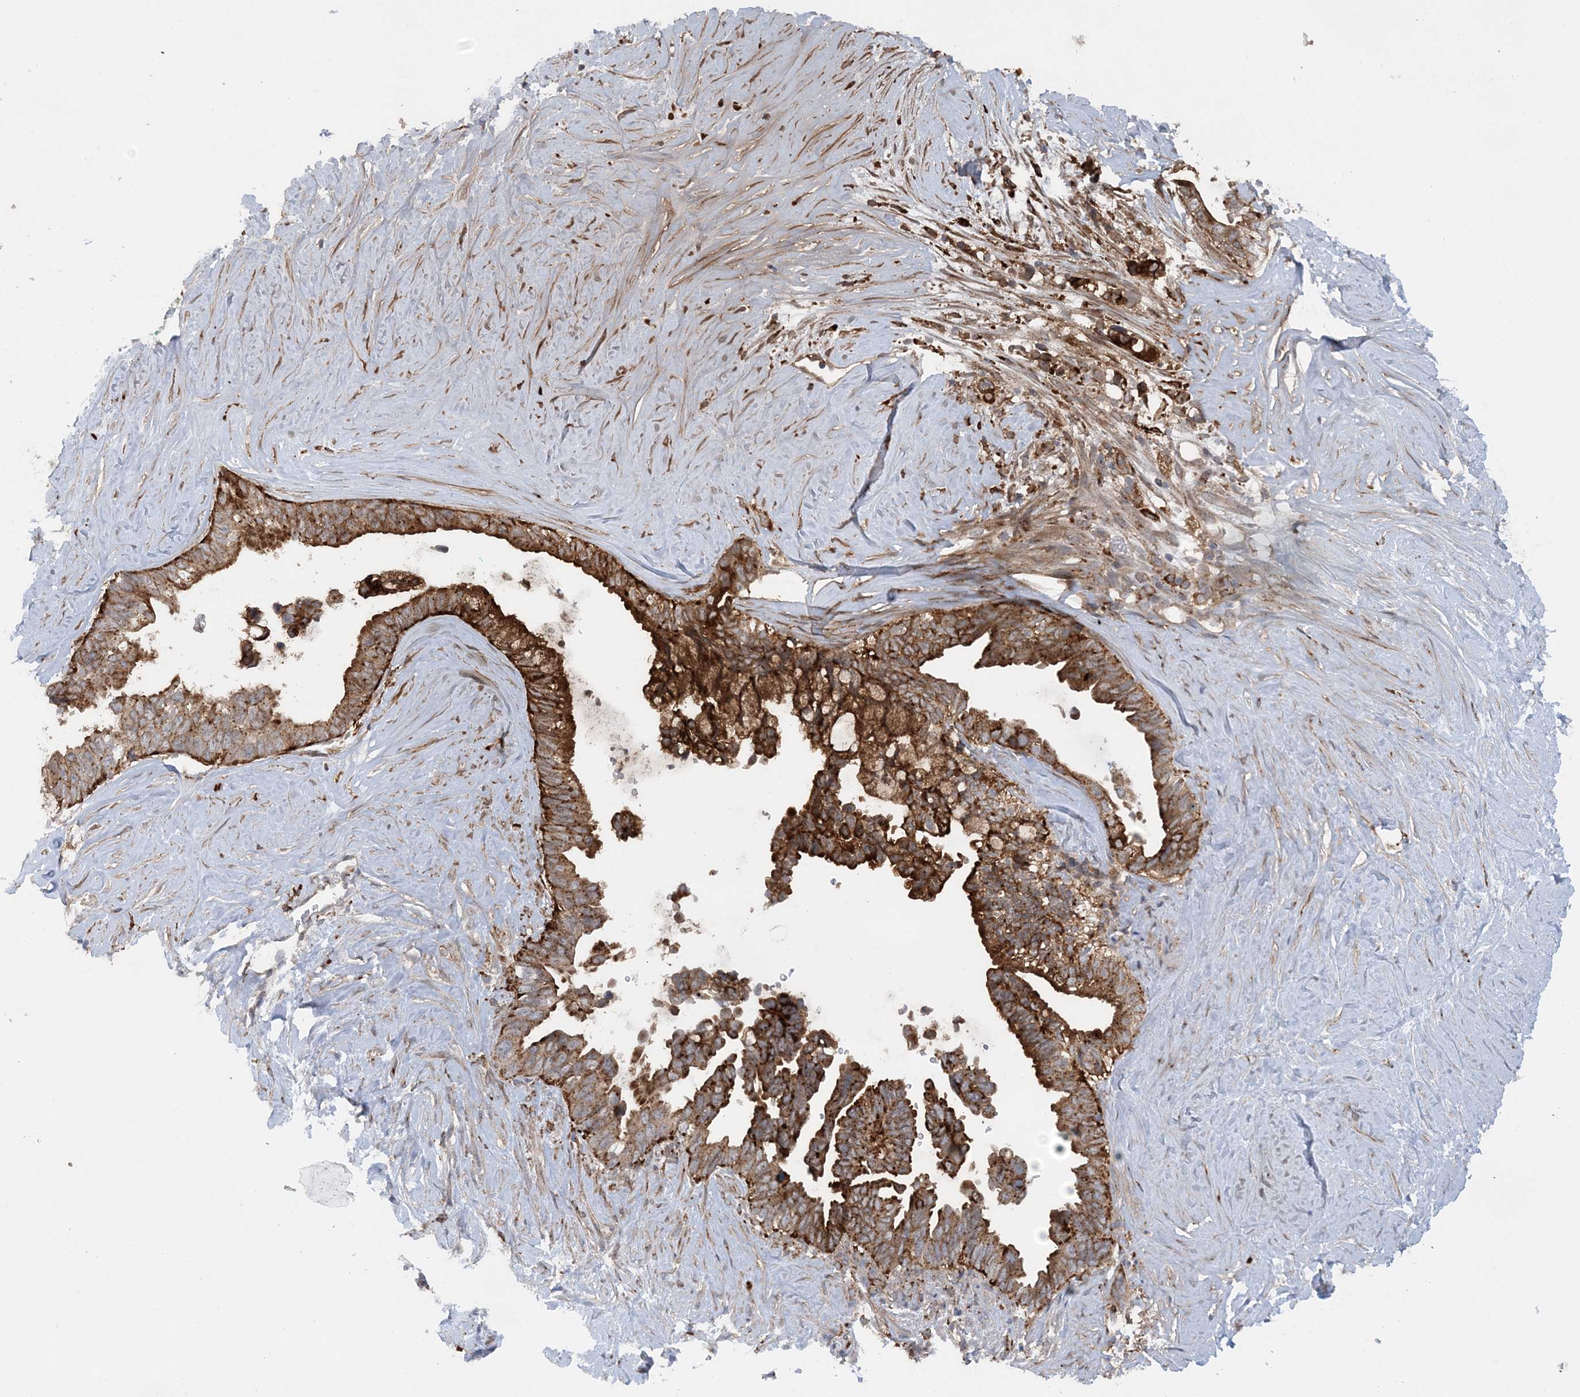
{"staining": {"intensity": "strong", "quantity": ">75%", "location": "cytoplasmic/membranous"}, "tissue": "pancreatic cancer", "cell_type": "Tumor cells", "image_type": "cancer", "snomed": [{"axis": "morphology", "description": "Adenocarcinoma, NOS"}, {"axis": "topography", "description": "Pancreas"}], "caption": "Brown immunohistochemical staining in human pancreatic adenocarcinoma exhibits strong cytoplasmic/membranous expression in about >75% of tumor cells.", "gene": "PTTG1IP", "patient": {"sex": "female", "age": 72}}